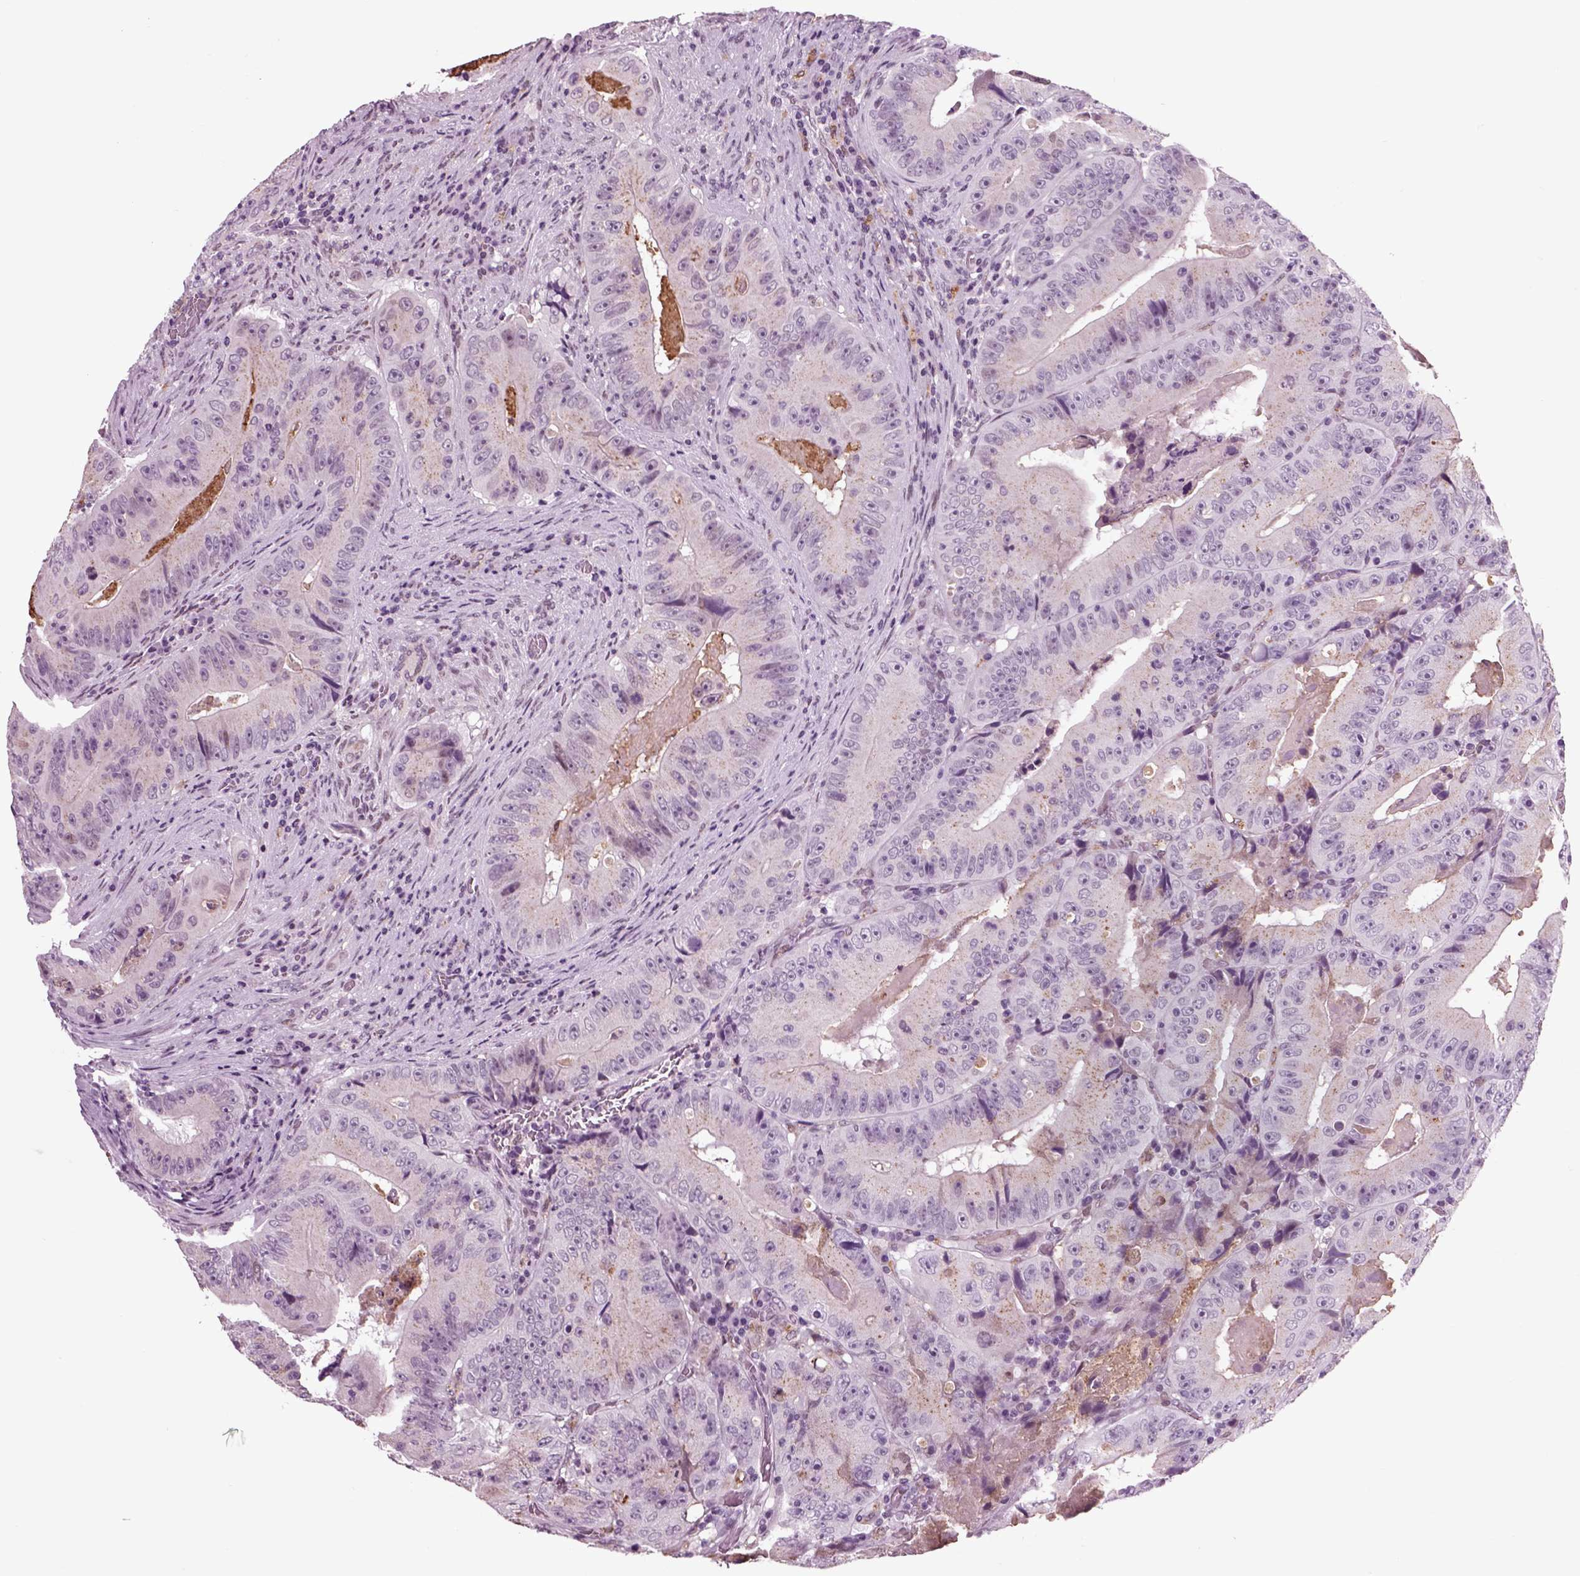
{"staining": {"intensity": "negative", "quantity": "none", "location": "none"}, "tissue": "colorectal cancer", "cell_type": "Tumor cells", "image_type": "cancer", "snomed": [{"axis": "morphology", "description": "Adenocarcinoma, NOS"}, {"axis": "topography", "description": "Colon"}], "caption": "Tumor cells are negative for protein expression in human colorectal cancer (adenocarcinoma).", "gene": "CHGB", "patient": {"sex": "female", "age": 86}}